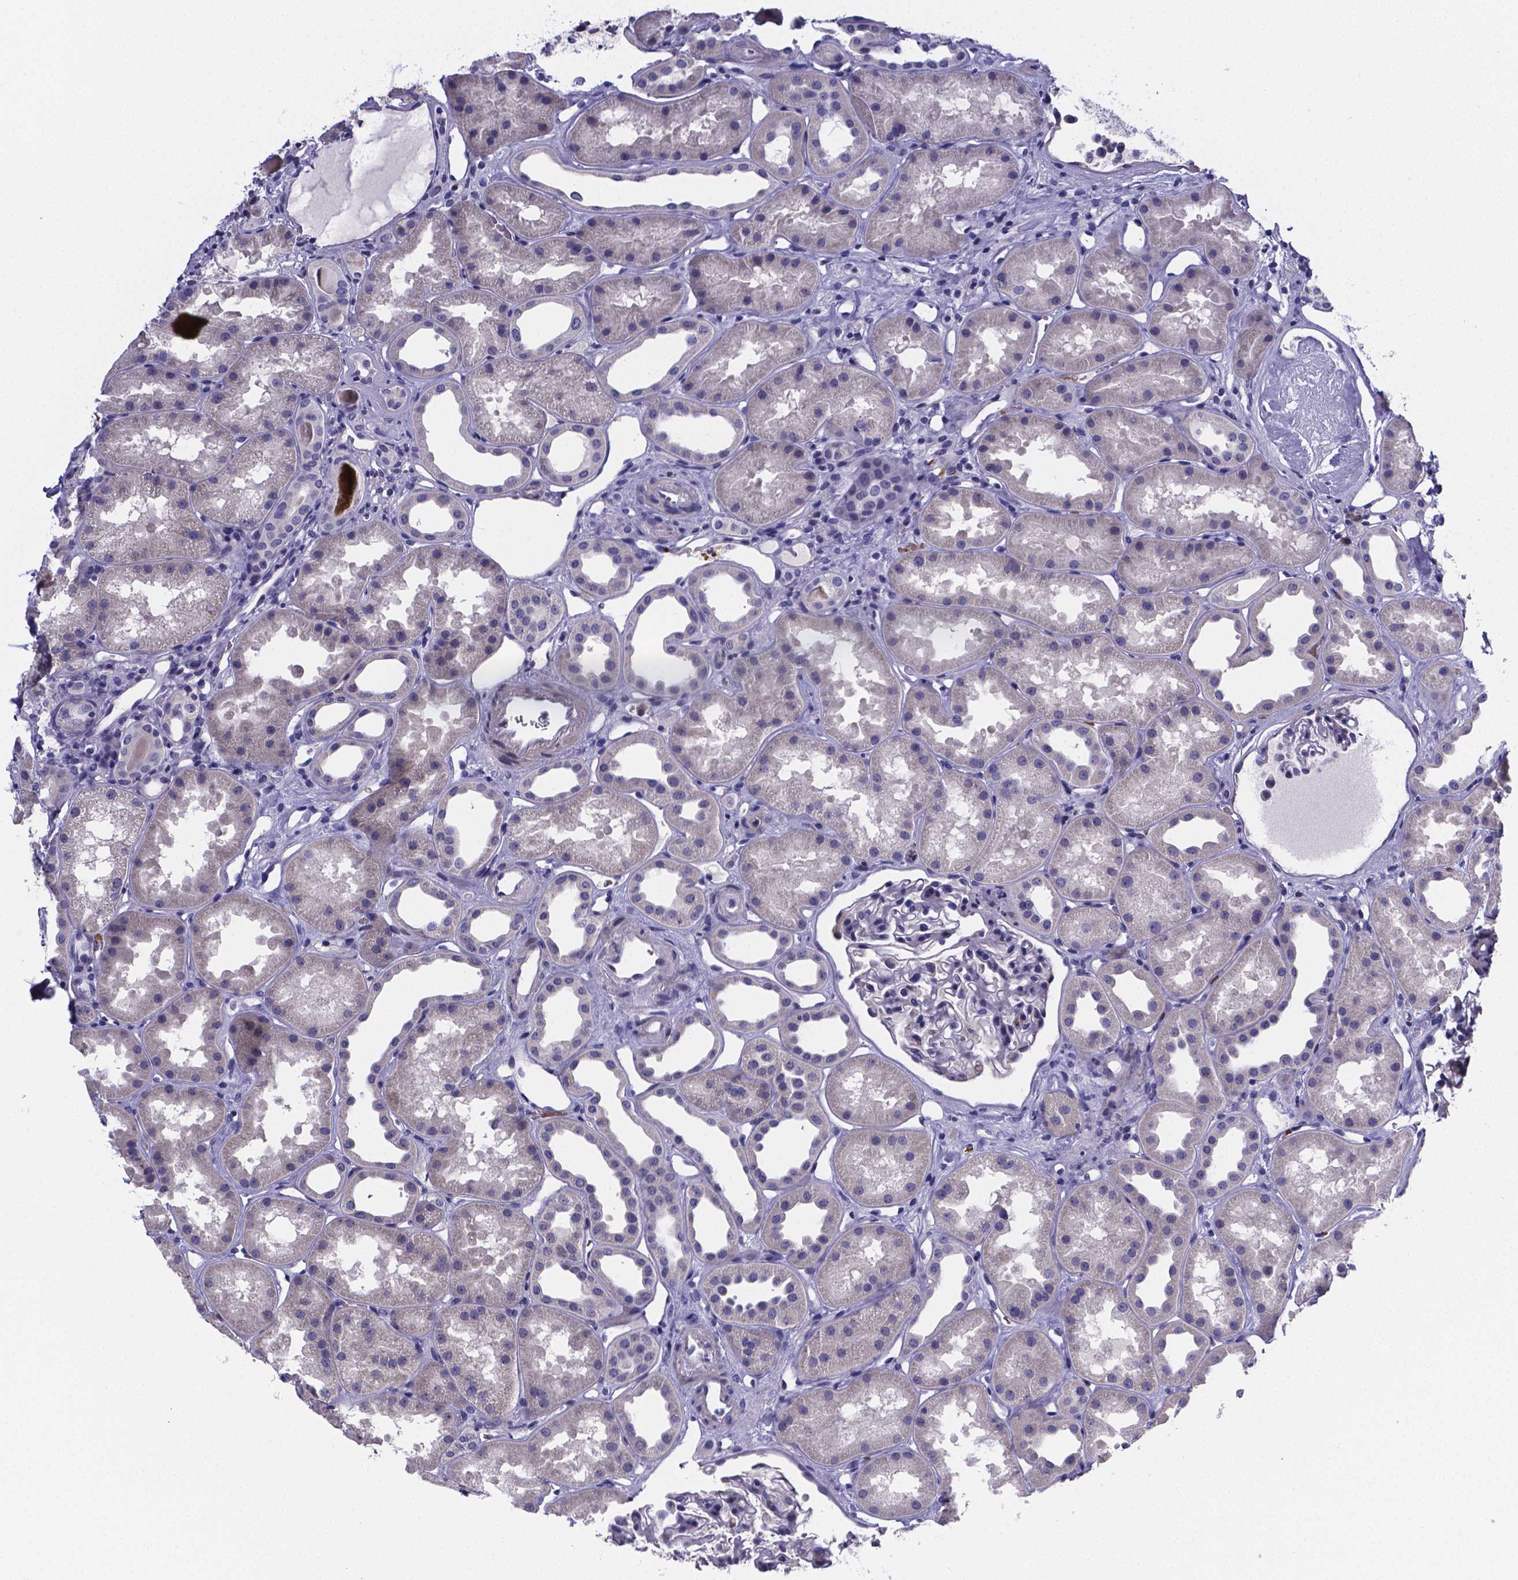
{"staining": {"intensity": "negative", "quantity": "none", "location": "none"}, "tissue": "kidney", "cell_type": "Cells in glomeruli", "image_type": "normal", "snomed": [{"axis": "morphology", "description": "Normal tissue, NOS"}, {"axis": "topography", "description": "Kidney"}], "caption": "This is a photomicrograph of immunohistochemistry staining of benign kidney, which shows no expression in cells in glomeruli.", "gene": "GABRA3", "patient": {"sex": "male", "age": 61}}